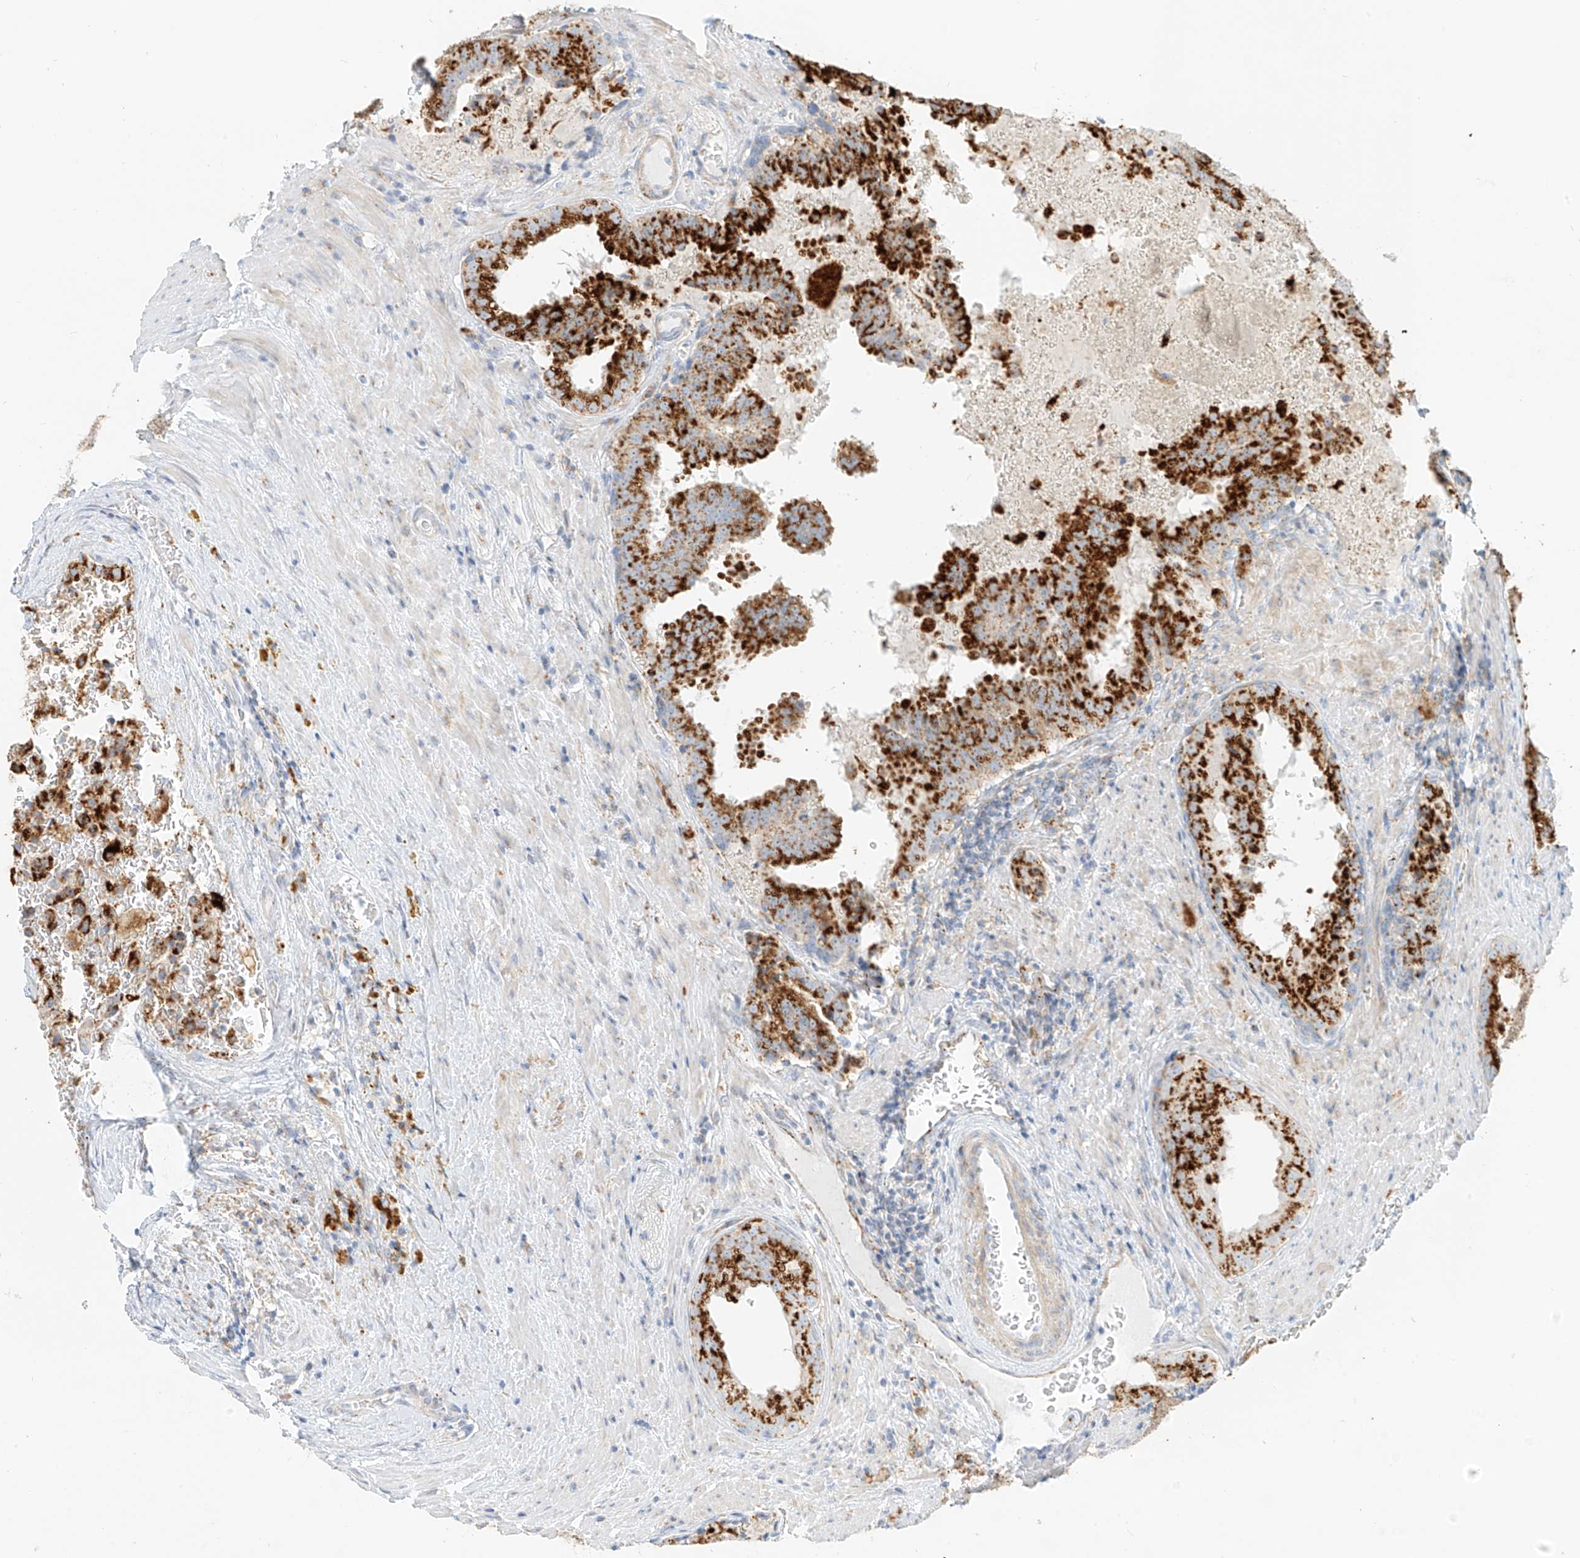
{"staining": {"intensity": "strong", "quantity": ">75%", "location": "cytoplasmic/membranous"}, "tissue": "prostate cancer", "cell_type": "Tumor cells", "image_type": "cancer", "snomed": [{"axis": "morphology", "description": "Adenocarcinoma, High grade"}, {"axis": "topography", "description": "Prostate"}], "caption": "High-magnification brightfield microscopy of prostate cancer stained with DAB (brown) and counterstained with hematoxylin (blue). tumor cells exhibit strong cytoplasmic/membranous expression is identified in about>75% of cells. (DAB IHC, brown staining for protein, blue staining for nuclei).", "gene": "SLC35F6", "patient": {"sex": "male", "age": 68}}